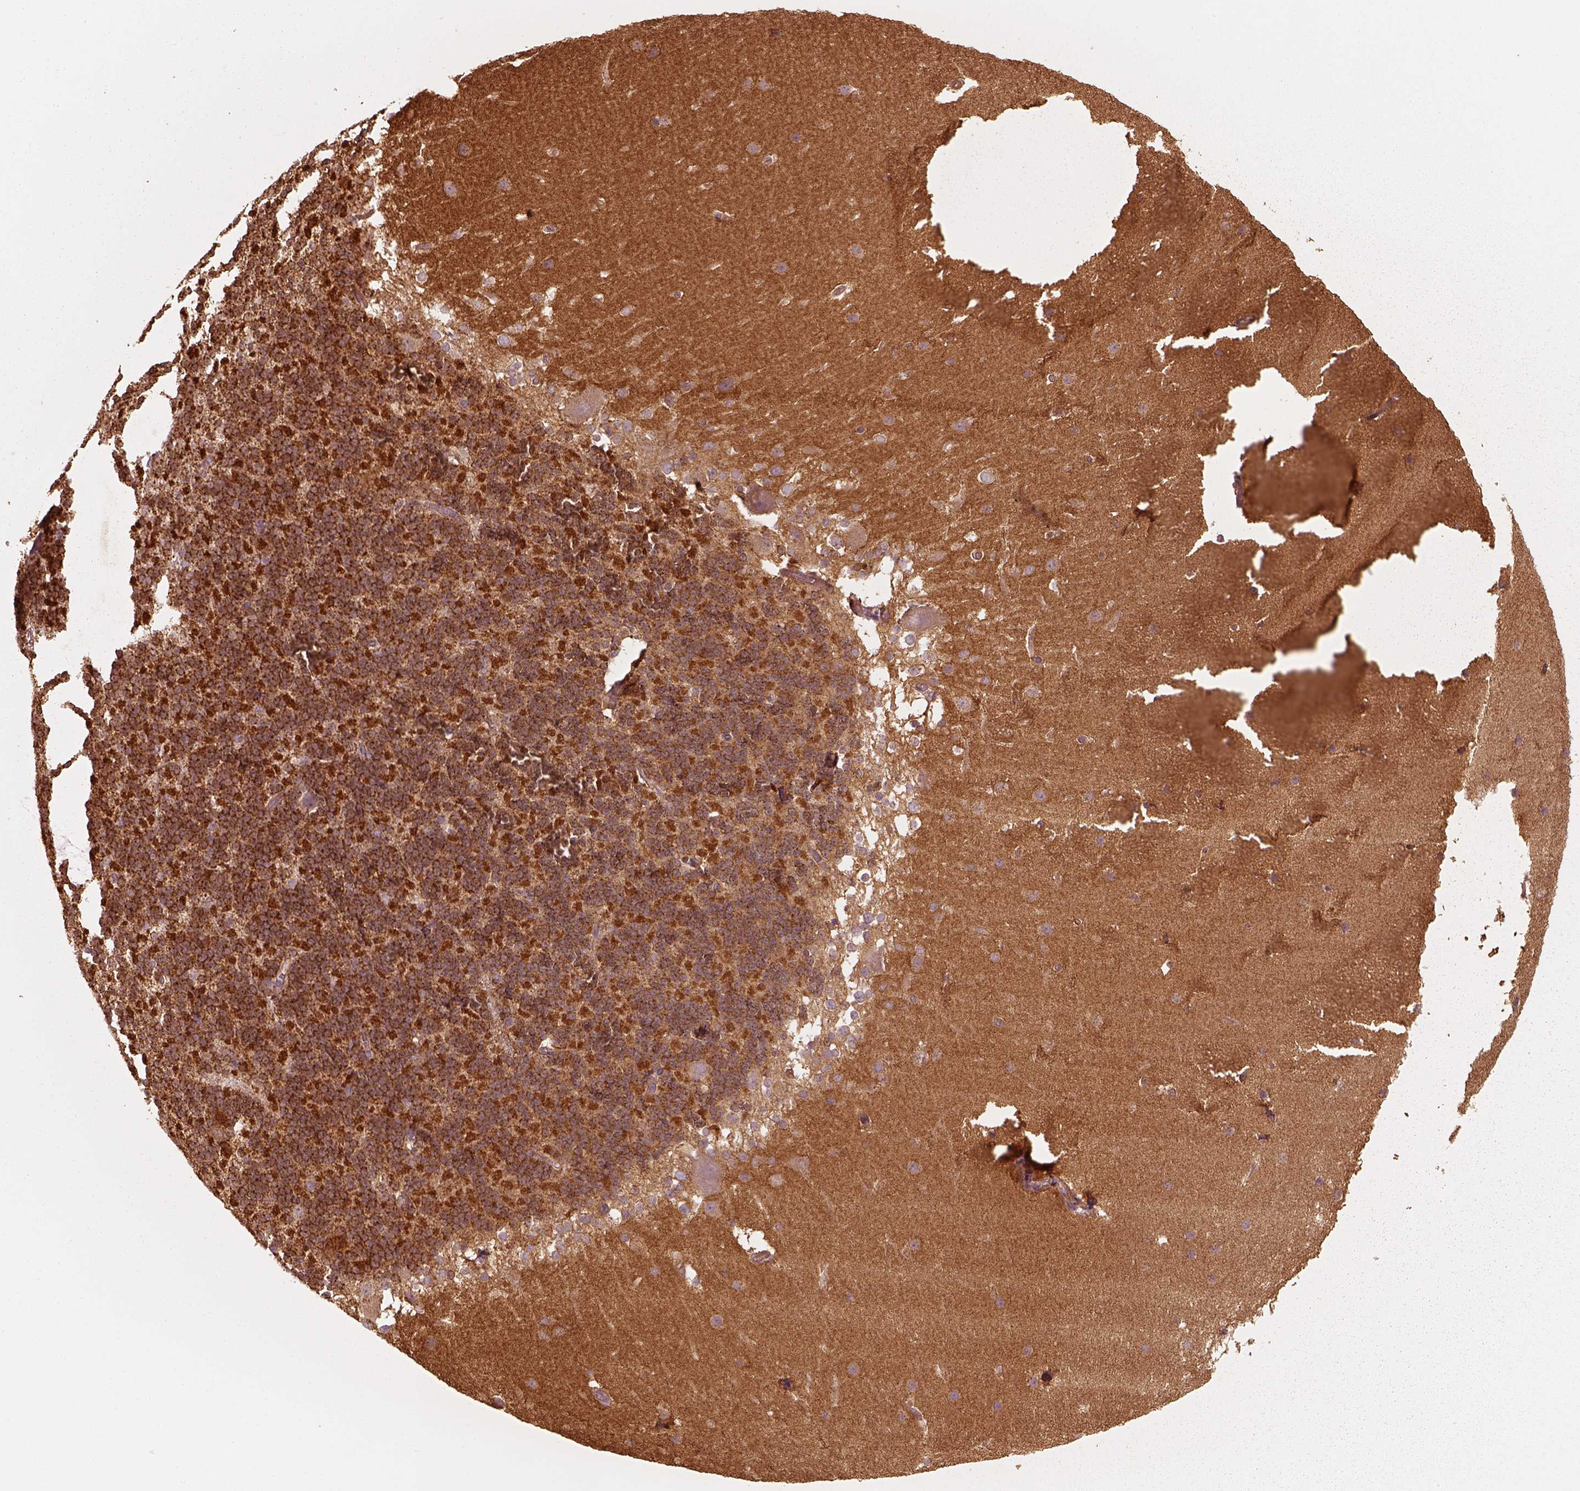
{"staining": {"intensity": "strong", "quantity": ">75%", "location": "cytoplasmic/membranous"}, "tissue": "cerebellum", "cell_type": "Cells in granular layer", "image_type": "normal", "snomed": [{"axis": "morphology", "description": "Normal tissue, NOS"}, {"axis": "topography", "description": "Cerebellum"}], "caption": "The immunohistochemical stain highlights strong cytoplasmic/membranous expression in cells in granular layer of normal cerebellum.", "gene": "CRYM", "patient": {"sex": "female", "age": 19}}